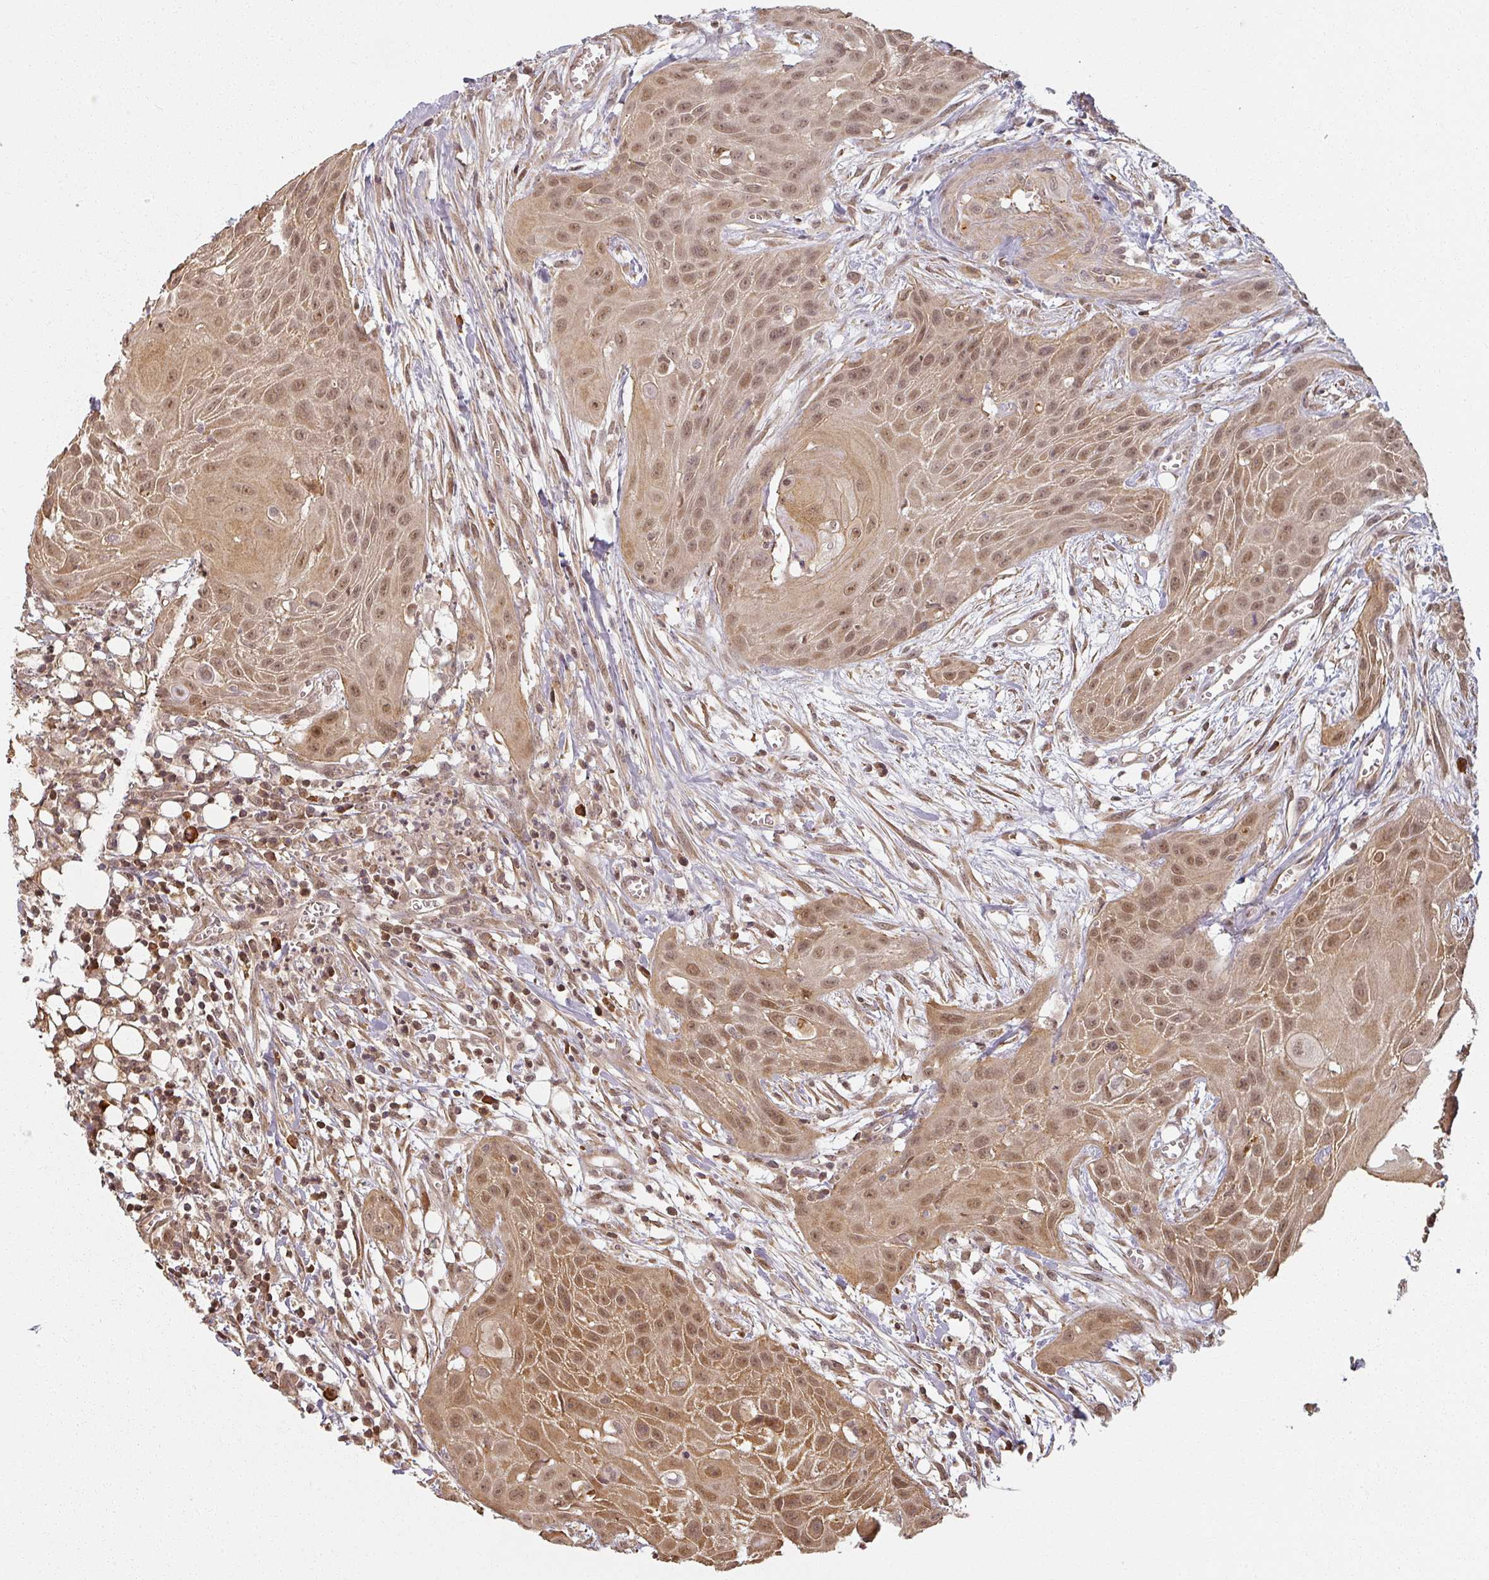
{"staining": {"intensity": "moderate", "quantity": ">75%", "location": "cytoplasmic/membranous,nuclear"}, "tissue": "head and neck cancer", "cell_type": "Tumor cells", "image_type": "cancer", "snomed": [{"axis": "morphology", "description": "Squamous cell carcinoma, NOS"}, {"axis": "topography", "description": "Lymph node"}, {"axis": "topography", "description": "Salivary gland"}, {"axis": "topography", "description": "Head-Neck"}], "caption": "Protein analysis of head and neck cancer (squamous cell carcinoma) tissue shows moderate cytoplasmic/membranous and nuclear staining in about >75% of tumor cells.", "gene": "MED19", "patient": {"sex": "female", "age": 74}}